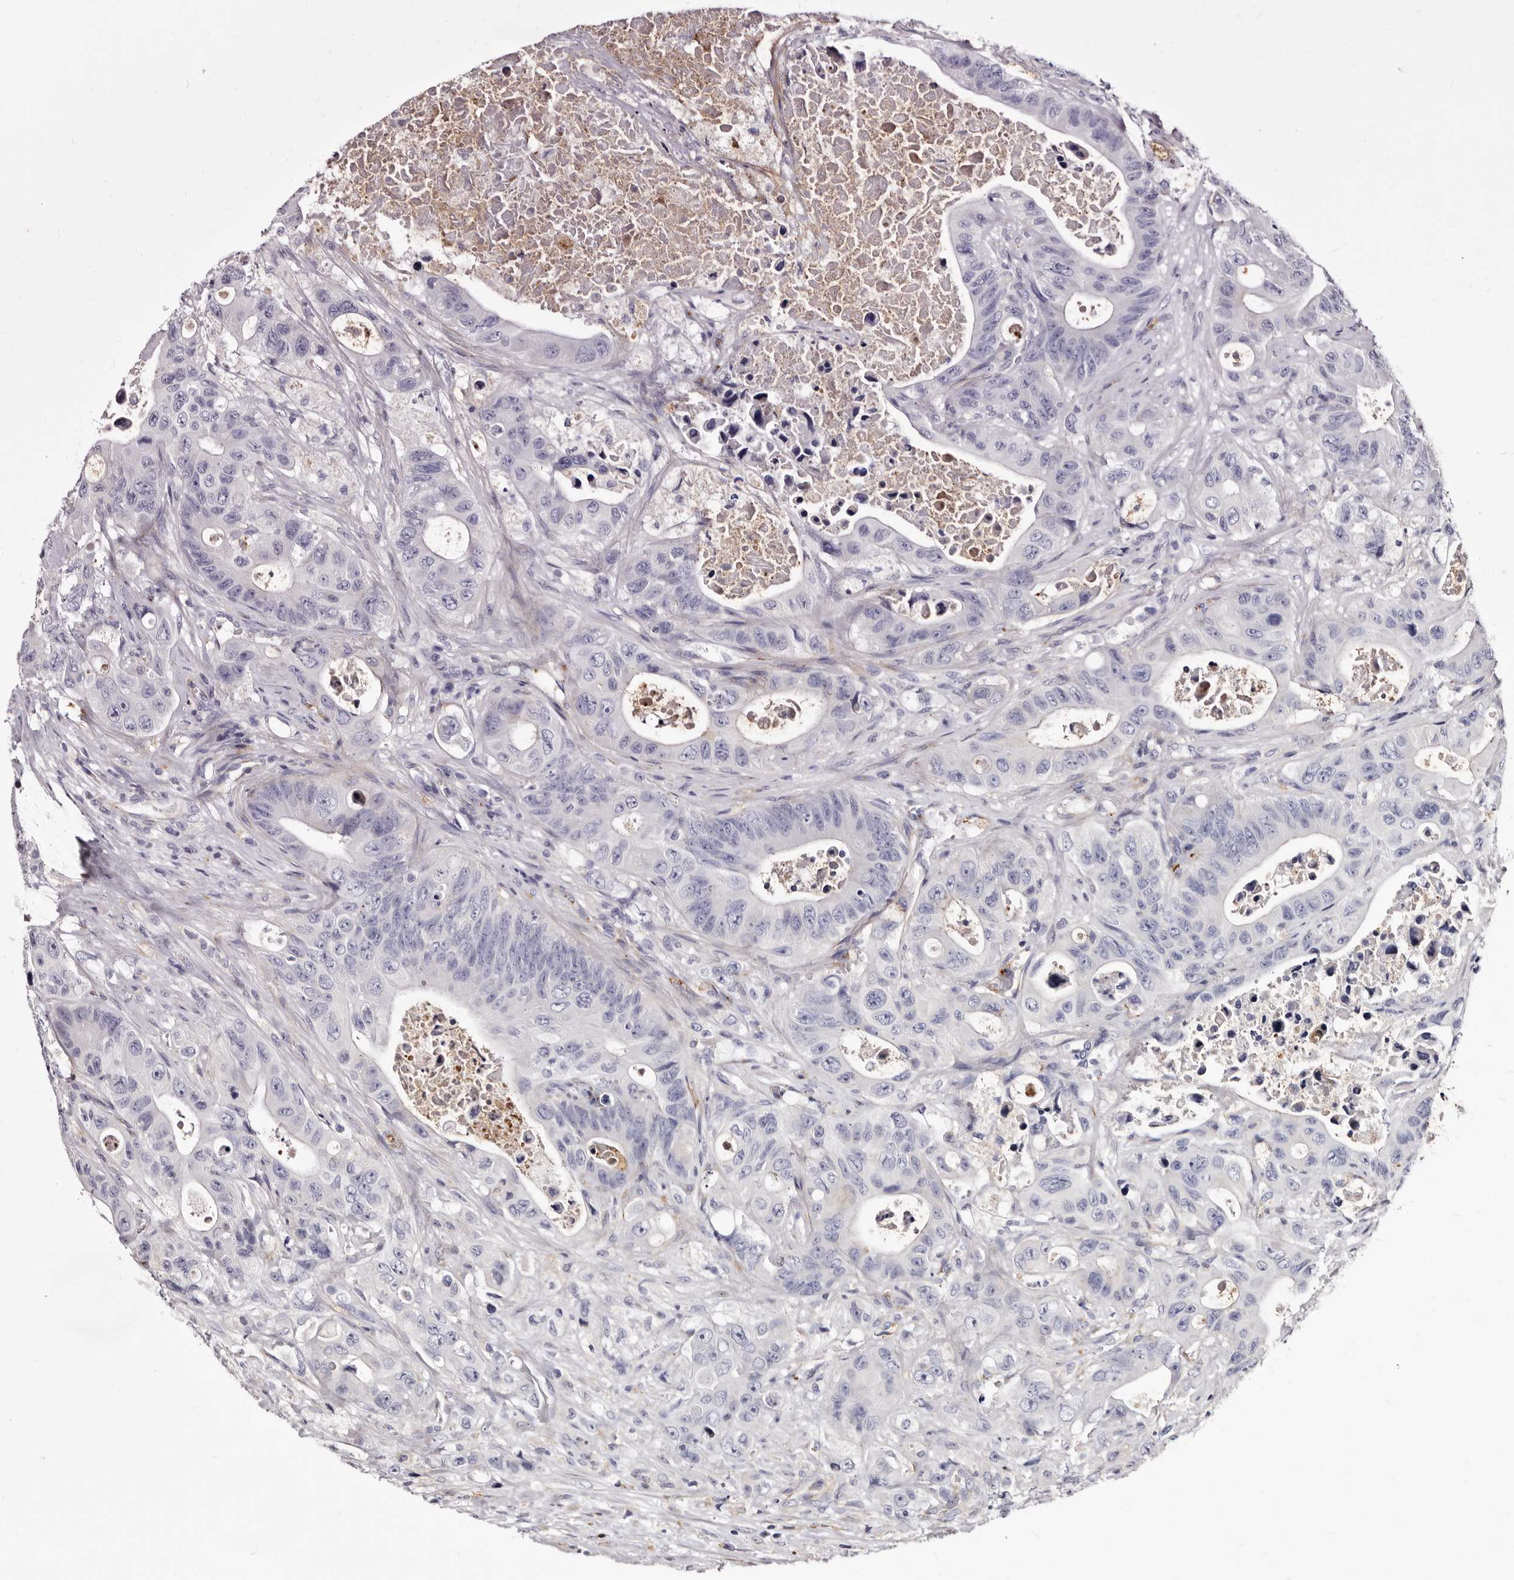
{"staining": {"intensity": "negative", "quantity": "none", "location": "none"}, "tissue": "colorectal cancer", "cell_type": "Tumor cells", "image_type": "cancer", "snomed": [{"axis": "morphology", "description": "Adenocarcinoma, NOS"}, {"axis": "topography", "description": "Colon"}], "caption": "IHC photomicrograph of human adenocarcinoma (colorectal) stained for a protein (brown), which exhibits no staining in tumor cells.", "gene": "AUNIP", "patient": {"sex": "female", "age": 46}}